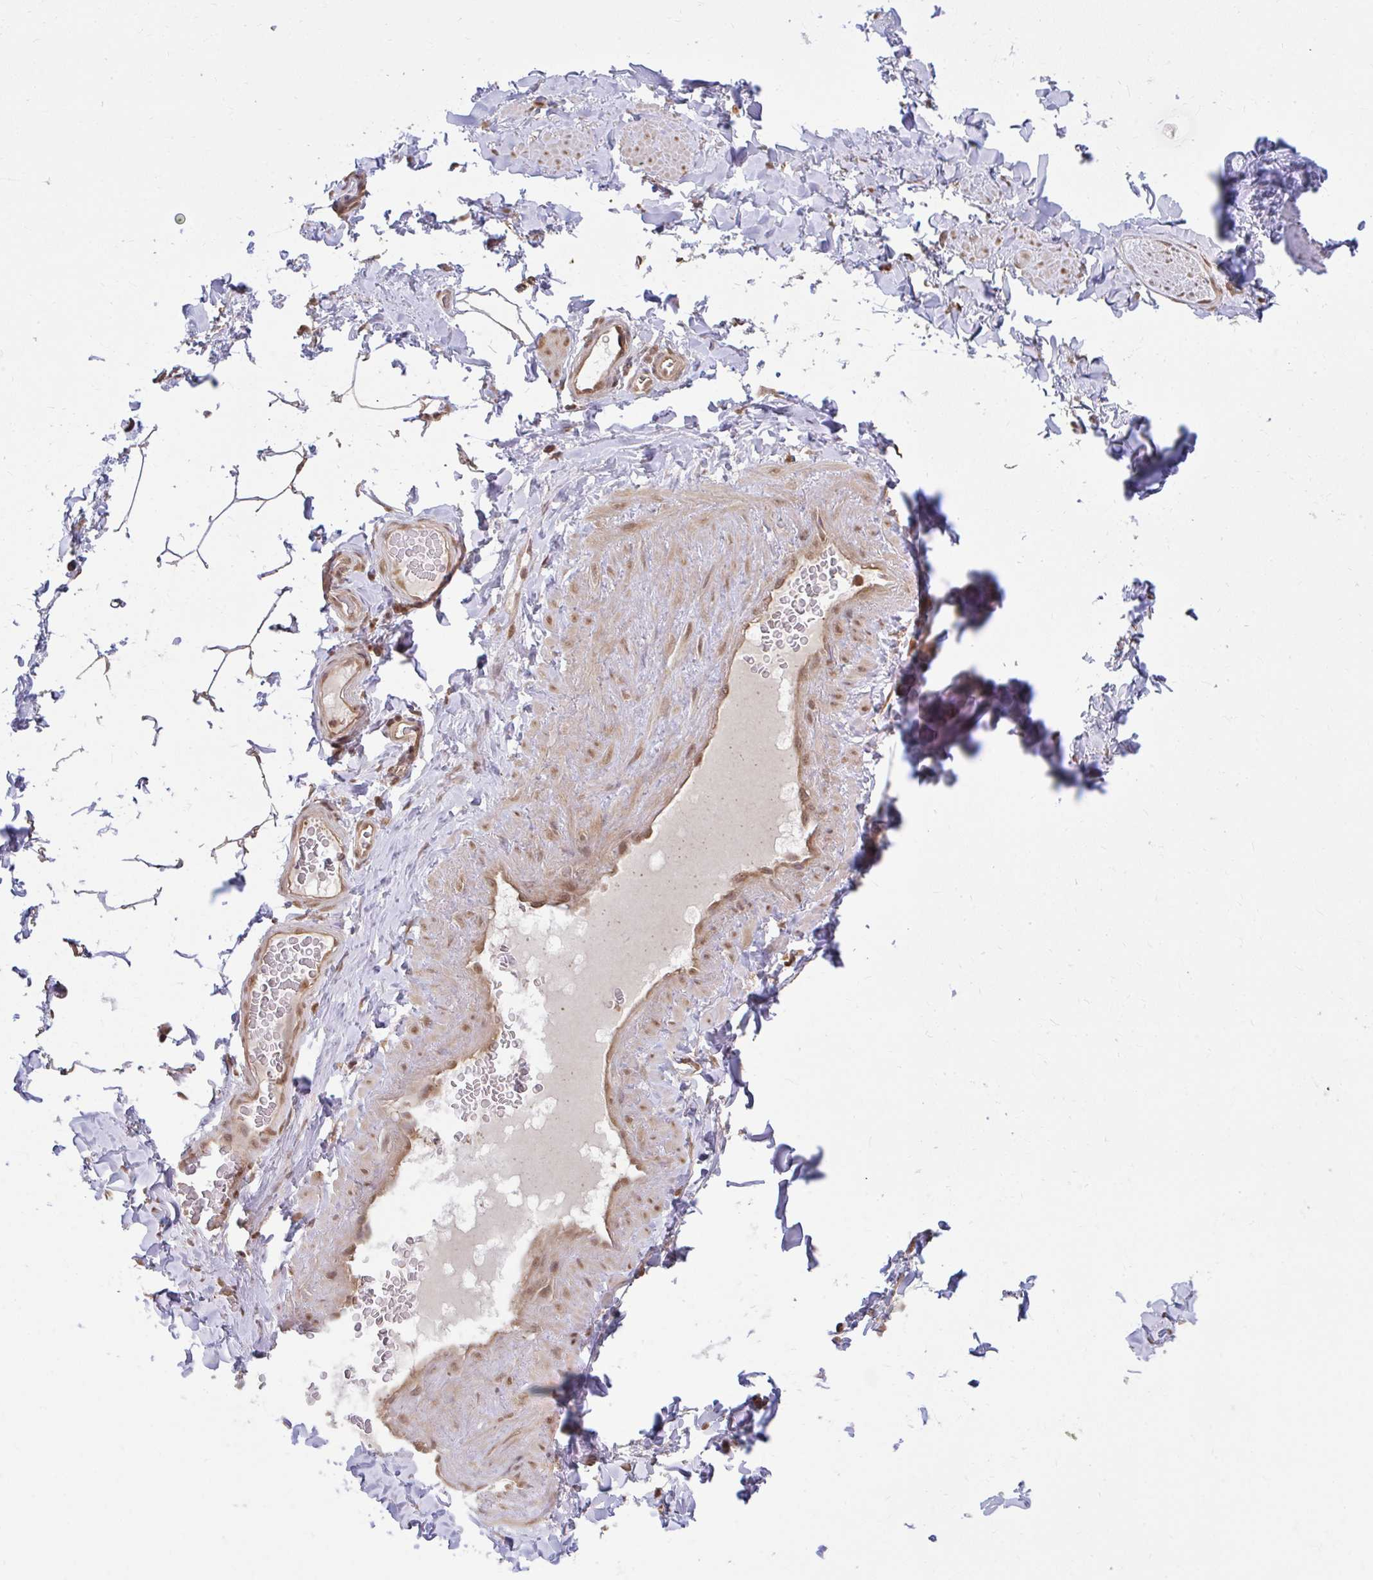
{"staining": {"intensity": "strong", "quantity": "25%-75%", "location": "cytoplasmic/membranous"}, "tissue": "adipose tissue", "cell_type": "Adipocytes", "image_type": "normal", "snomed": [{"axis": "morphology", "description": "Normal tissue, NOS"}, {"axis": "topography", "description": "Vascular tissue"}, {"axis": "topography", "description": "Peripheral nerve tissue"}], "caption": "Brown immunohistochemical staining in normal human adipose tissue exhibits strong cytoplasmic/membranous staining in approximately 25%-75% of adipocytes.", "gene": "LARS2", "patient": {"sex": "male", "age": 41}}